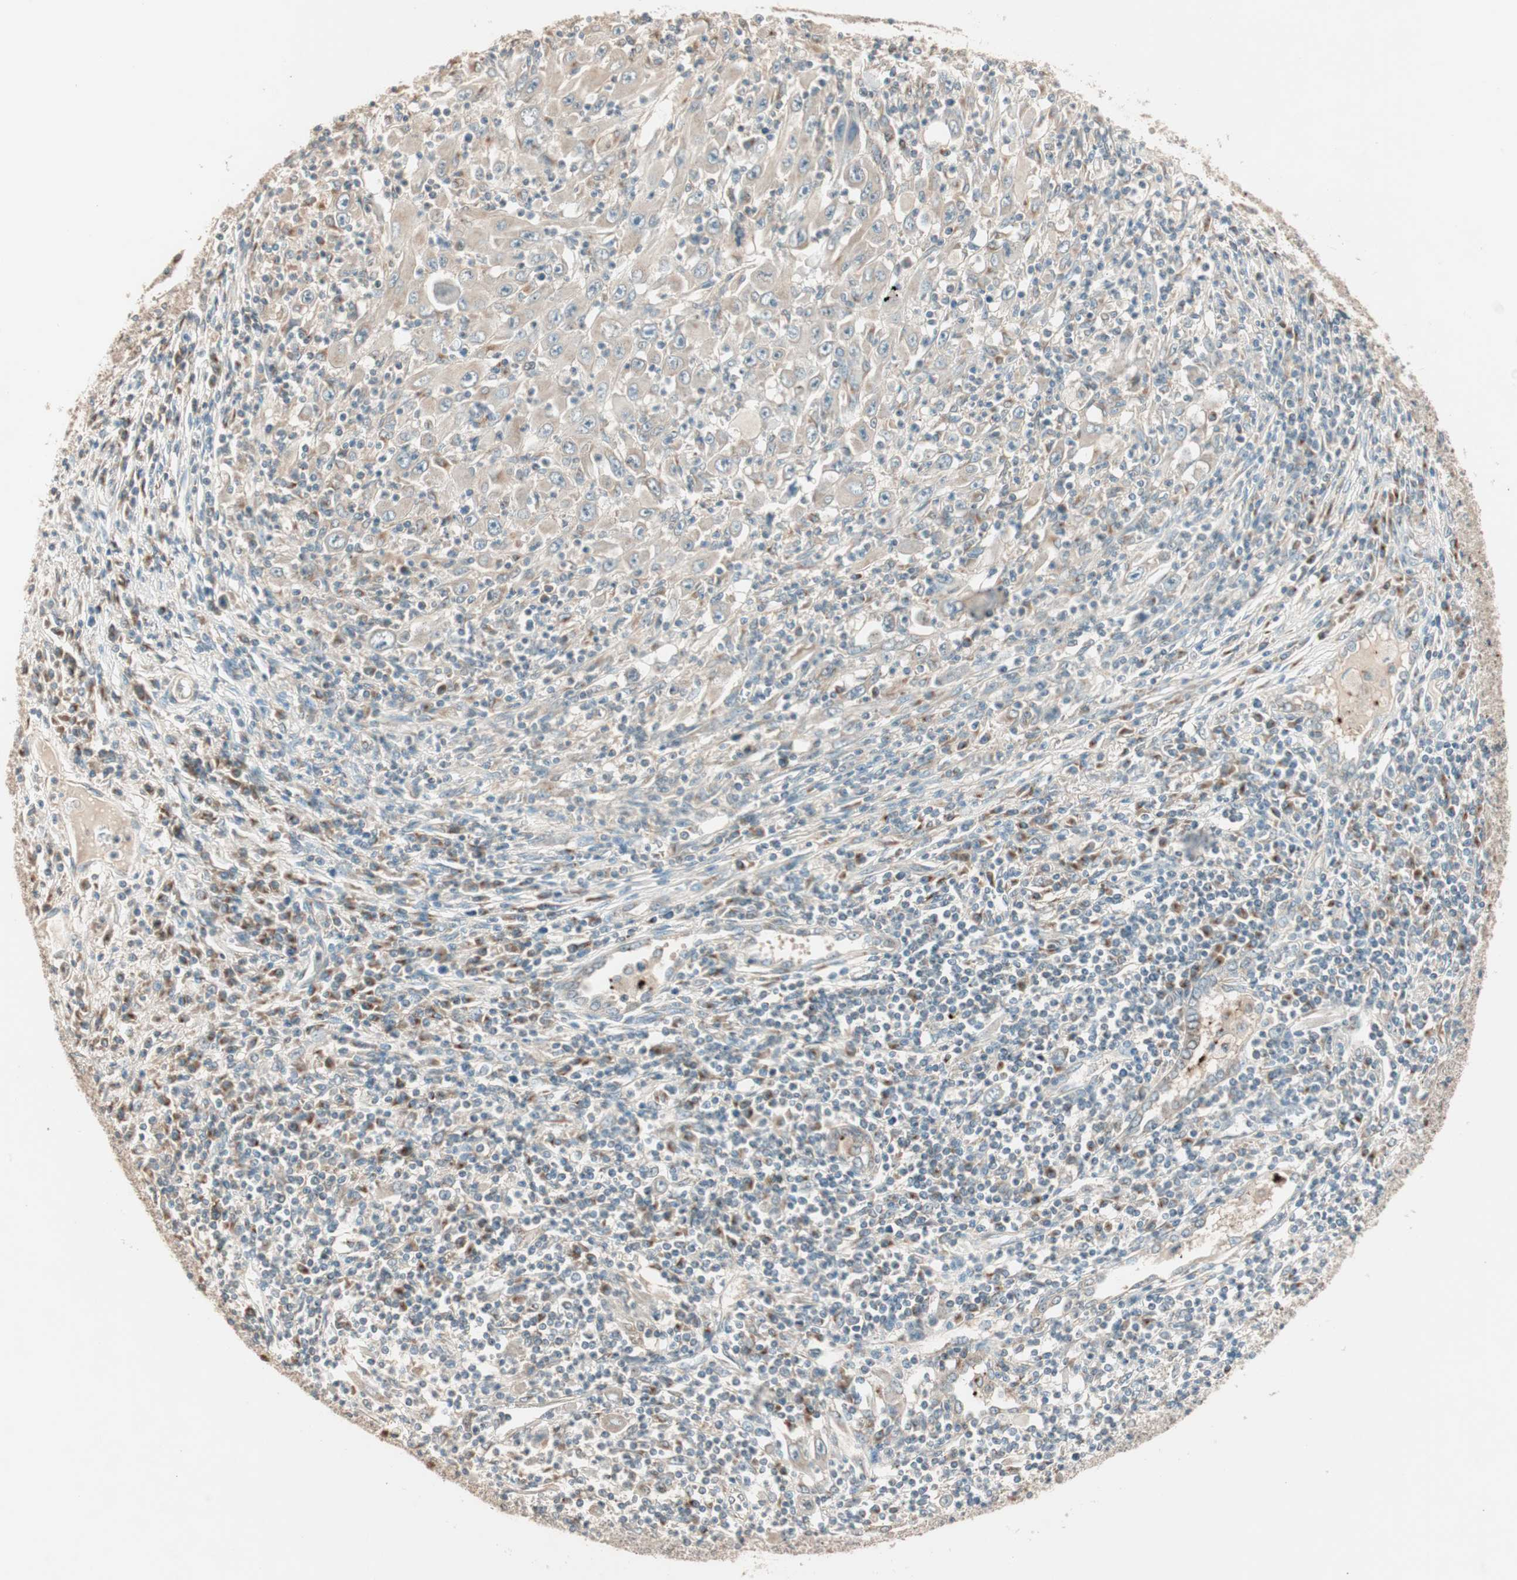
{"staining": {"intensity": "weak", "quantity": "25%-75%", "location": "cytoplasmic/membranous"}, "tissue": "melanoma", "cell_type": "Tumor cells", "image_type": "cancer", "snomed": [{"axis": "morphology", "description": "Malignant melanoma, Metastatic site"}, {"axis": "topography", "description": "Skin"}], "caption": "High-magnification brightfield microscopy of melanoma stained with DAB (brown) and counterstained with hematoxylin (blue). tumor cells exhibit weak cytoplasmic/membranous positivity is appreciated in approximately25%-75% of cells.", "gene": "SEC16A", "patient": {"sex": "female", "age": 56}}